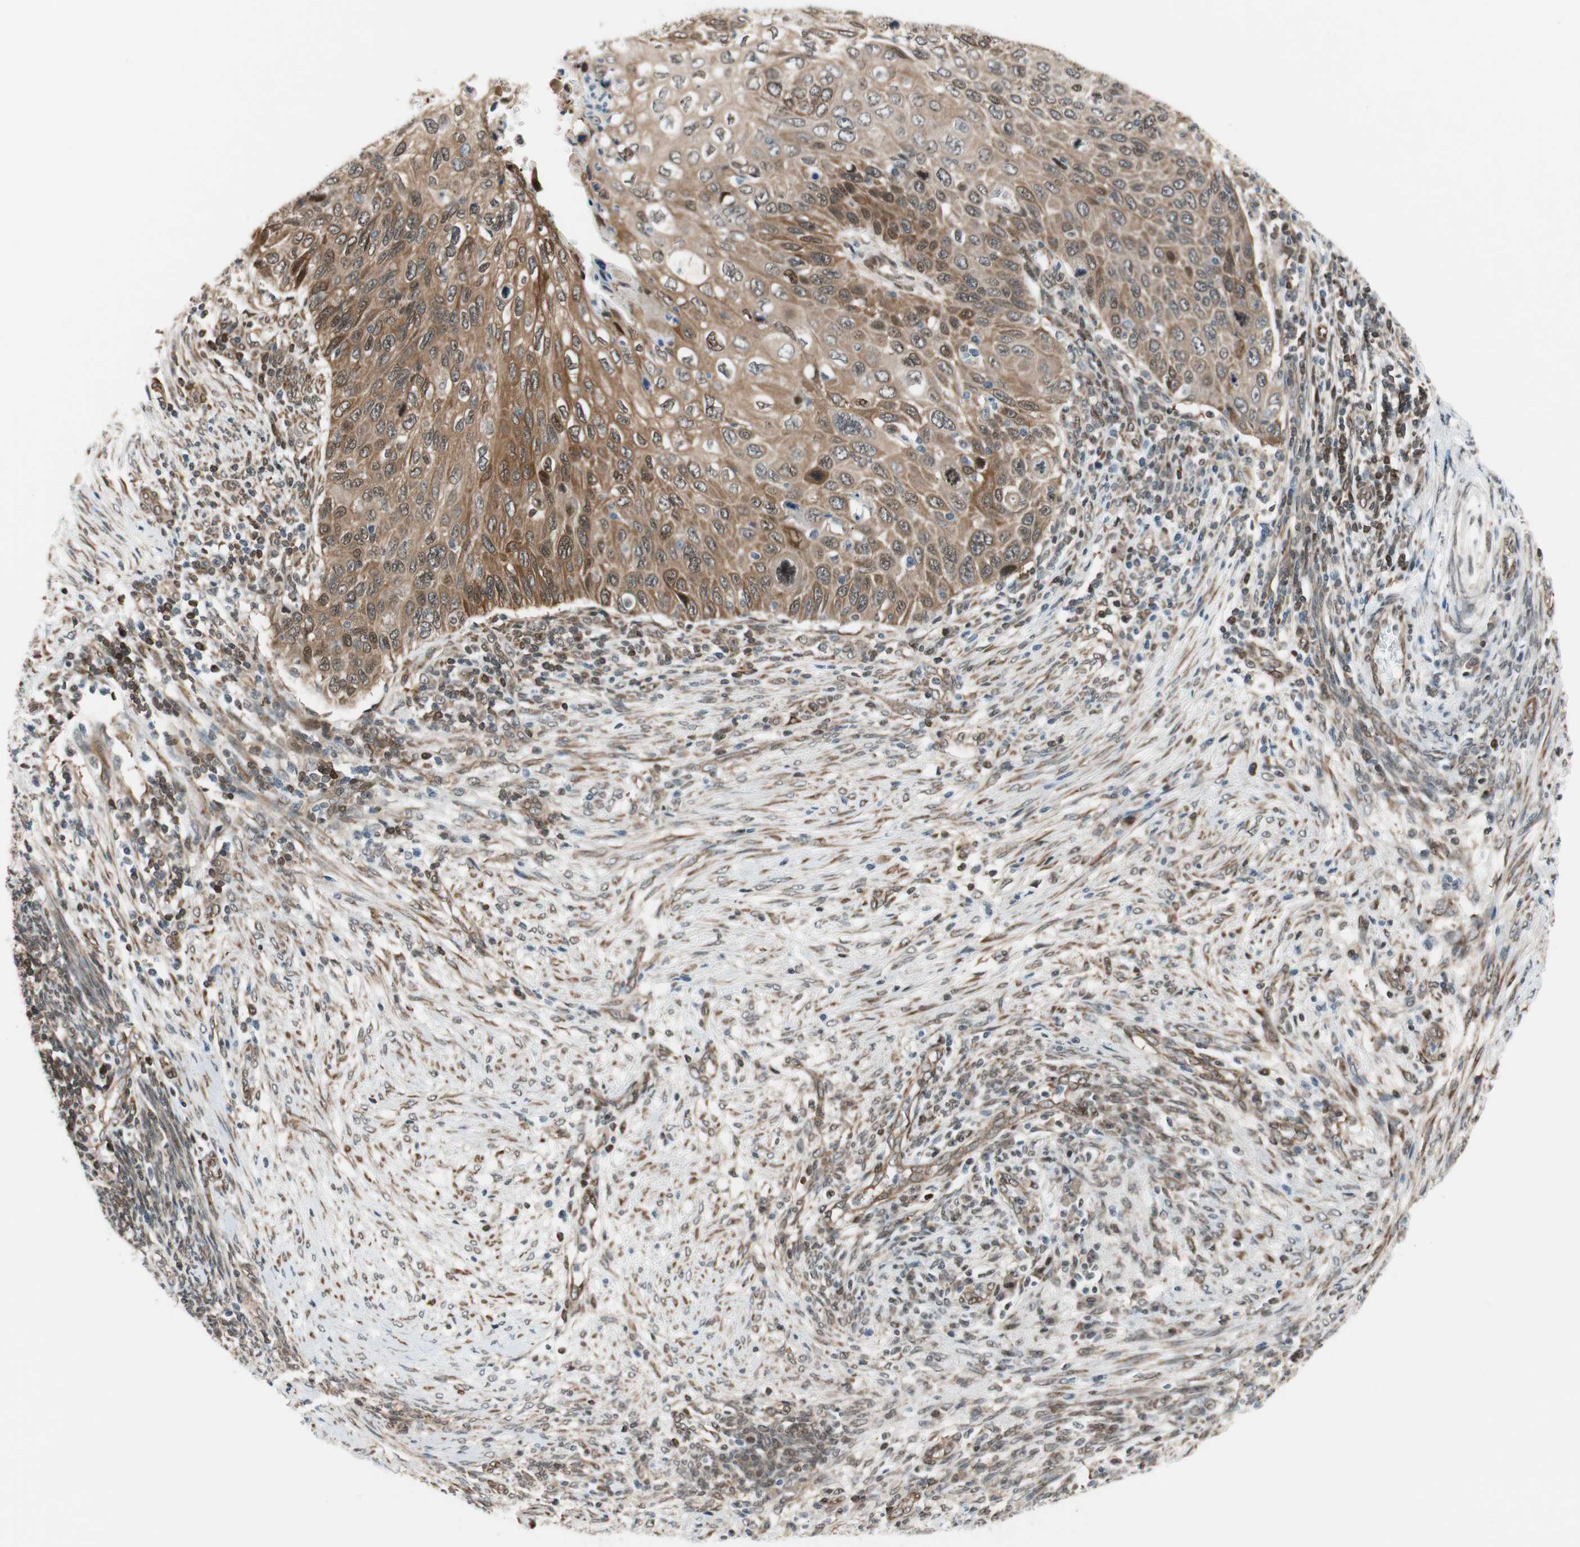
{"staining": {"intensity": "moderate", "quantity": ">75%", "location": "cytoplasmic/membranous"}, "tissue": "cervical cancer", "cell_type": "Tumor cells", "image_type": "cancer", "snomed": [{"axis": "morphology", "description": "Squamous cell carcinoma, NOS"}, {"axis": "topography", "description": "Cervix"}], "caption": "An image of human cervical cancer (squamous cell carcinoma) stained for a protein exhibits moderate cytoplasmic/membranous brown staining in tumor cells.", "gene": "ZNF512B", "patient": {"sex": "female", "age": 70}}